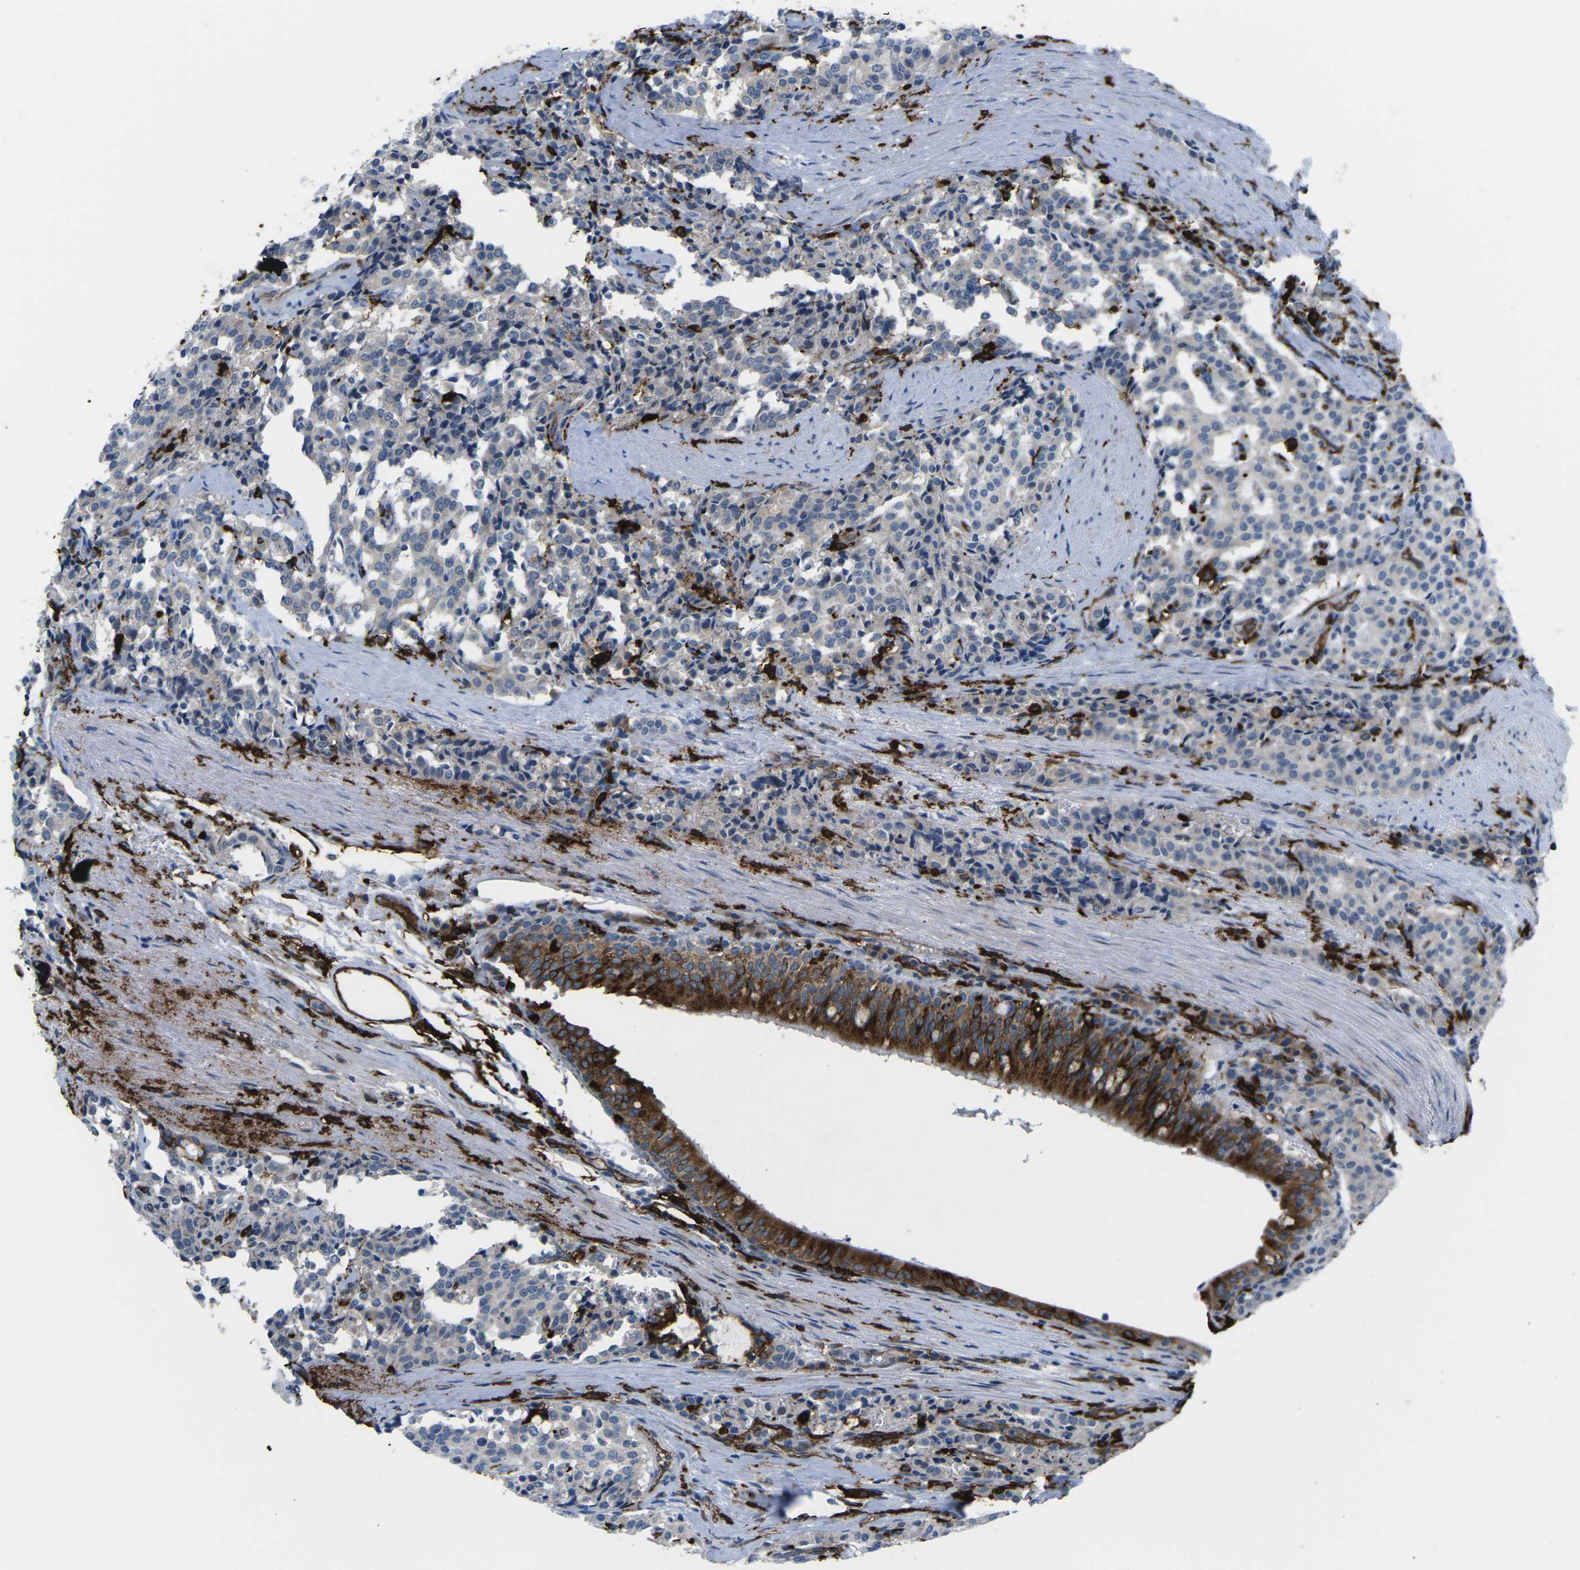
{"staining": {"intensity": "moderate", "quantity": "25%-75%", "location": "cytoplasmic/membranous"}, "tissue": "carcinoid", "cell_type": "Tumor cells", "image_type": "cancer", "snomed": [{"axis": "morphology", "description": "Carcinoid, malignant, NOS"}, {"axis": "topography", "description": "Lung"}], "caption": "A photomicrograph showing moderate cytoplasmic/membranous expression in about 25%-75% of tumor cells in carcinoid, as visualized by brown immunohistochemical staining.", "gene": "PTPN1", "patient": {"sex": "male", "age": 30}}